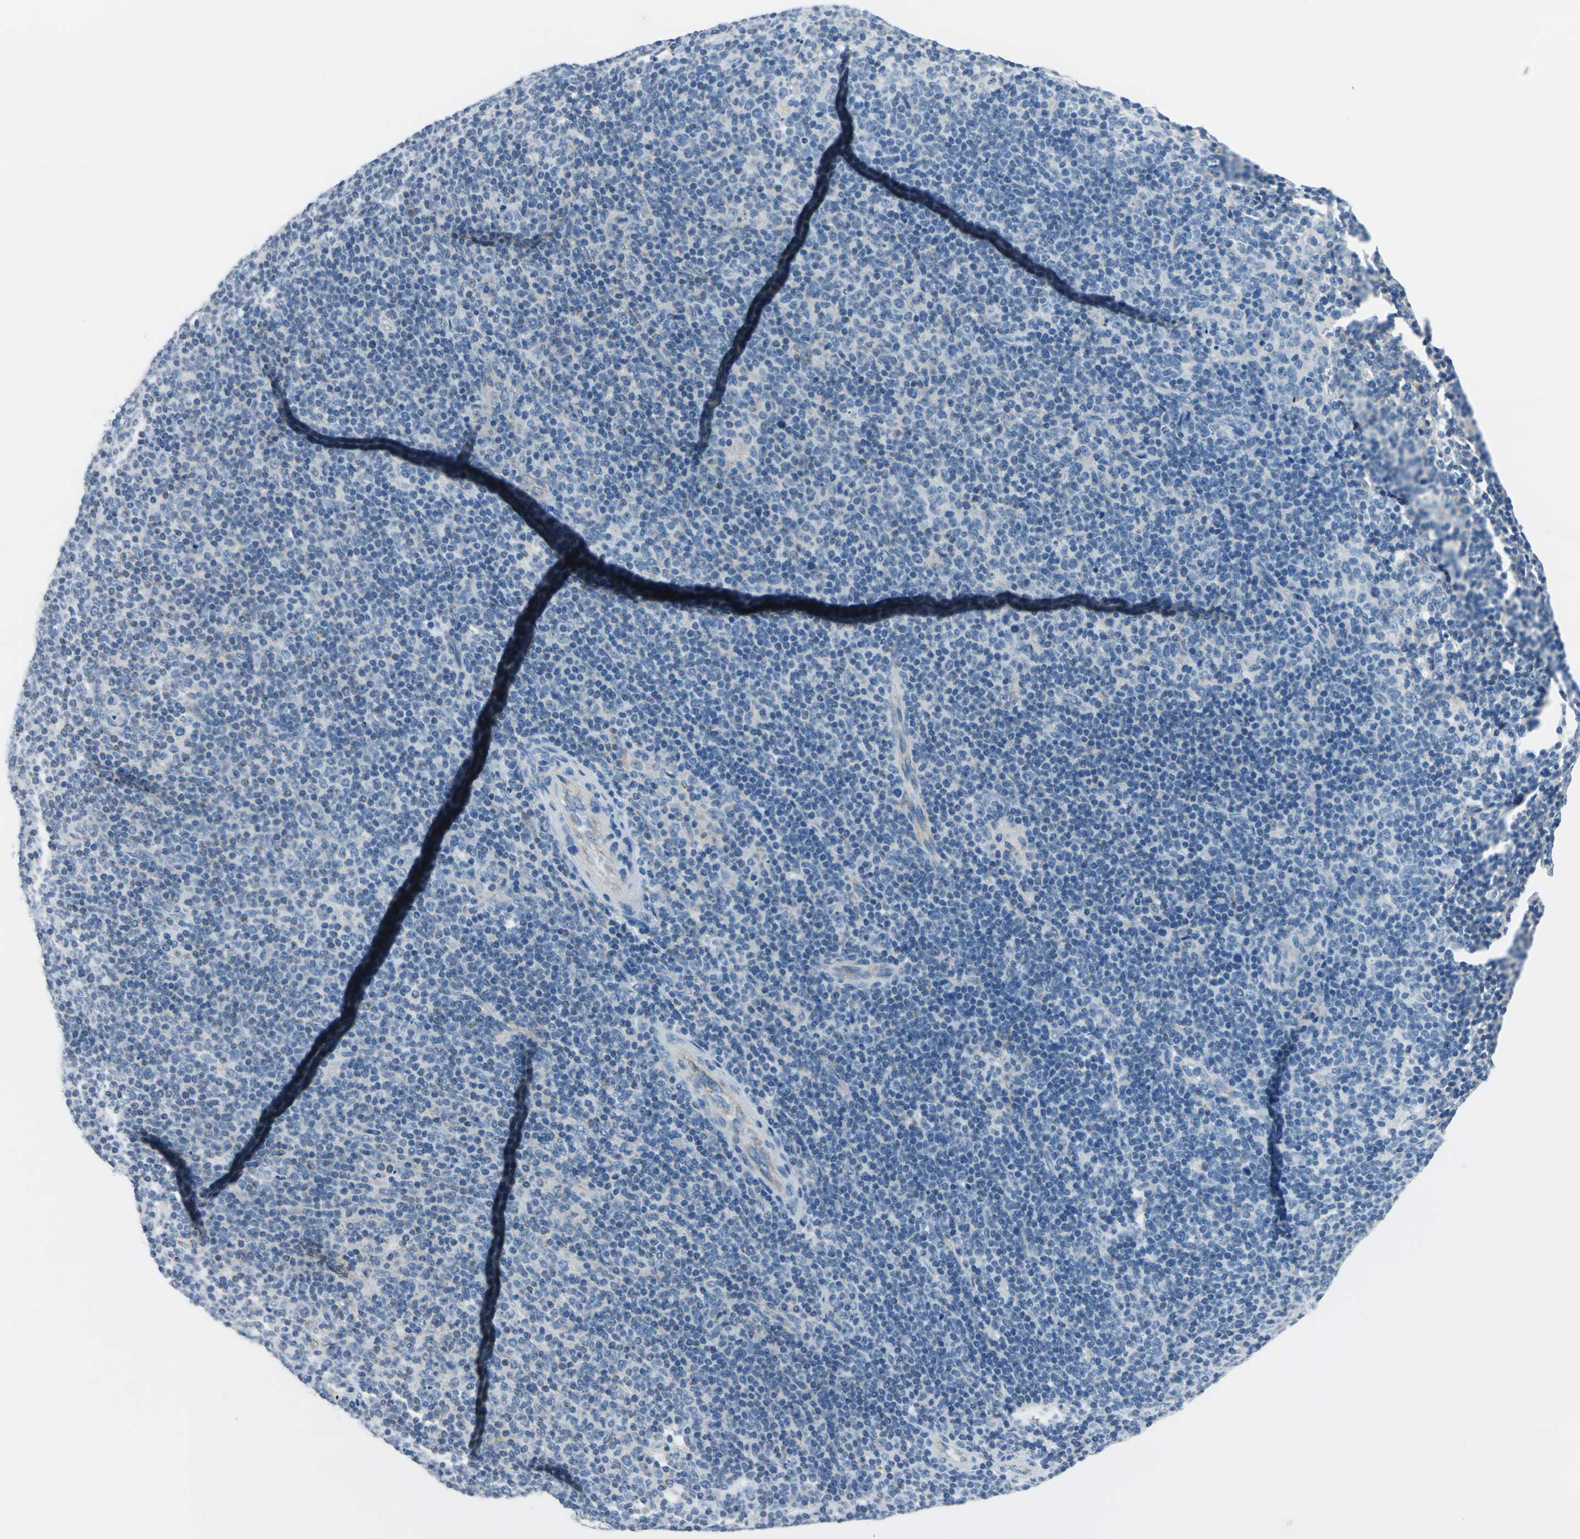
{"staining": {"intensity": "negative", "quantity": "none", "location": "none"}, "tissue": "lymphoma", "cell_type": "Tumor cells", "image_type": "cancer", "snomed": [{"axis": "morphology", "description": "Malignant lymphoma, non-Hodgkin's type, Low grade"}, {"axis": "topography", "description": "Lymph node"}], "caption": "The image displays no staining of tumor cells in low-grade malignant lymphoma, non-Hodgkin's type.", "gene": "MUC4", "patient": {"sex": "male", "age": 70}}